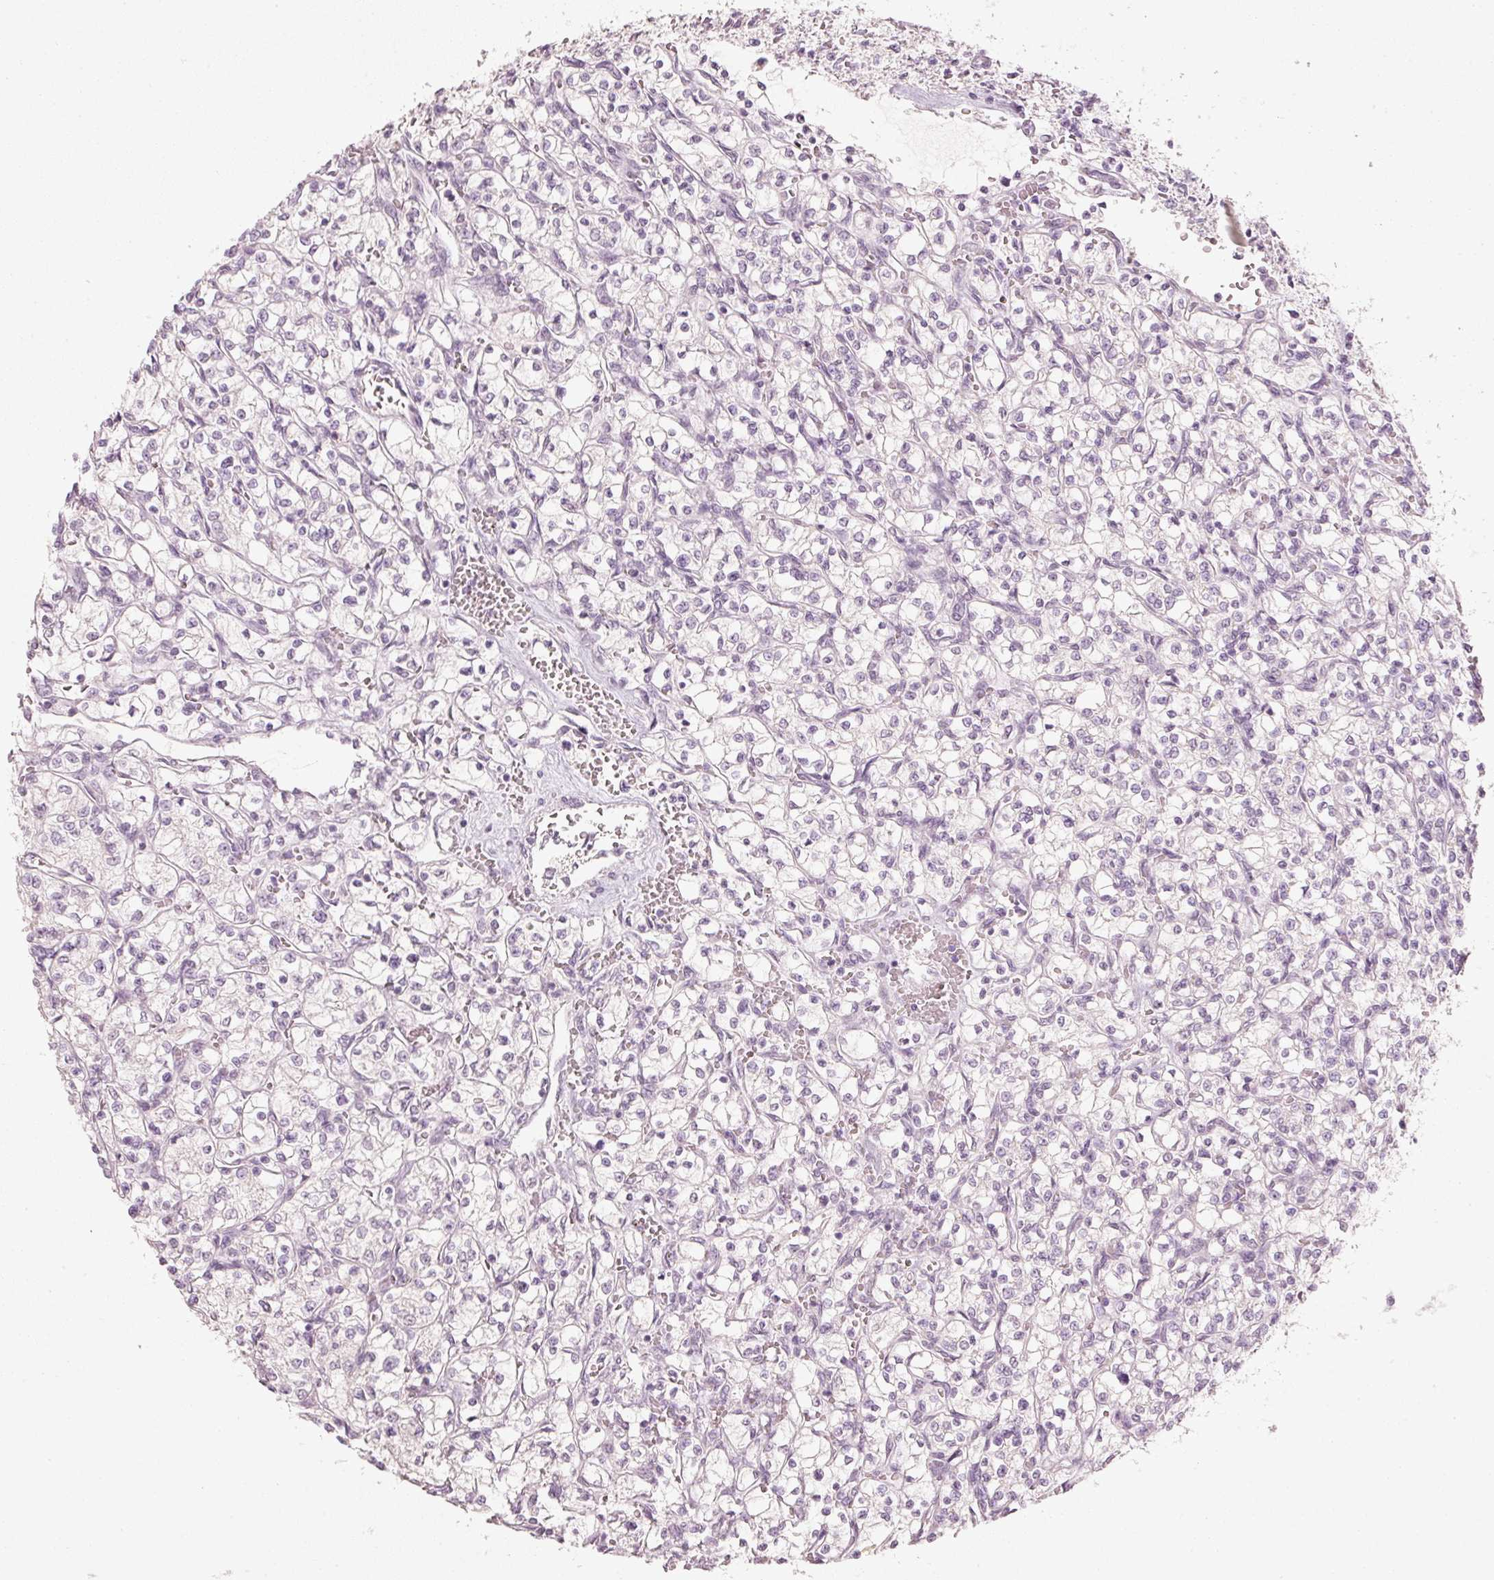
{"staining": {"intensity": "negative", "quantity": "none", "location": "none"}, "tissue": "renal cancer", "cell_type": "Tumor cells", "image_type": "cancer", "snomed": [{"axis": "morphology", "description": "Adenocarcinoma, NOS"}, {"axis": "topography", "description": "Kidney"}], "caption": "Immunohistochemistry photomicrograph of neoplastic tissue: human renal adenocarcinoma stained with DAB (3,3'-diaminobenzidine) reveals no significant protein expression in tumor cells. (DAB (3,3'-diaminobenzidine) immunohistochemistry (IHC) with hematoxylin counter stain).", "gene": "STEAP1", "patient": {"sex": "female", "age": 64}}